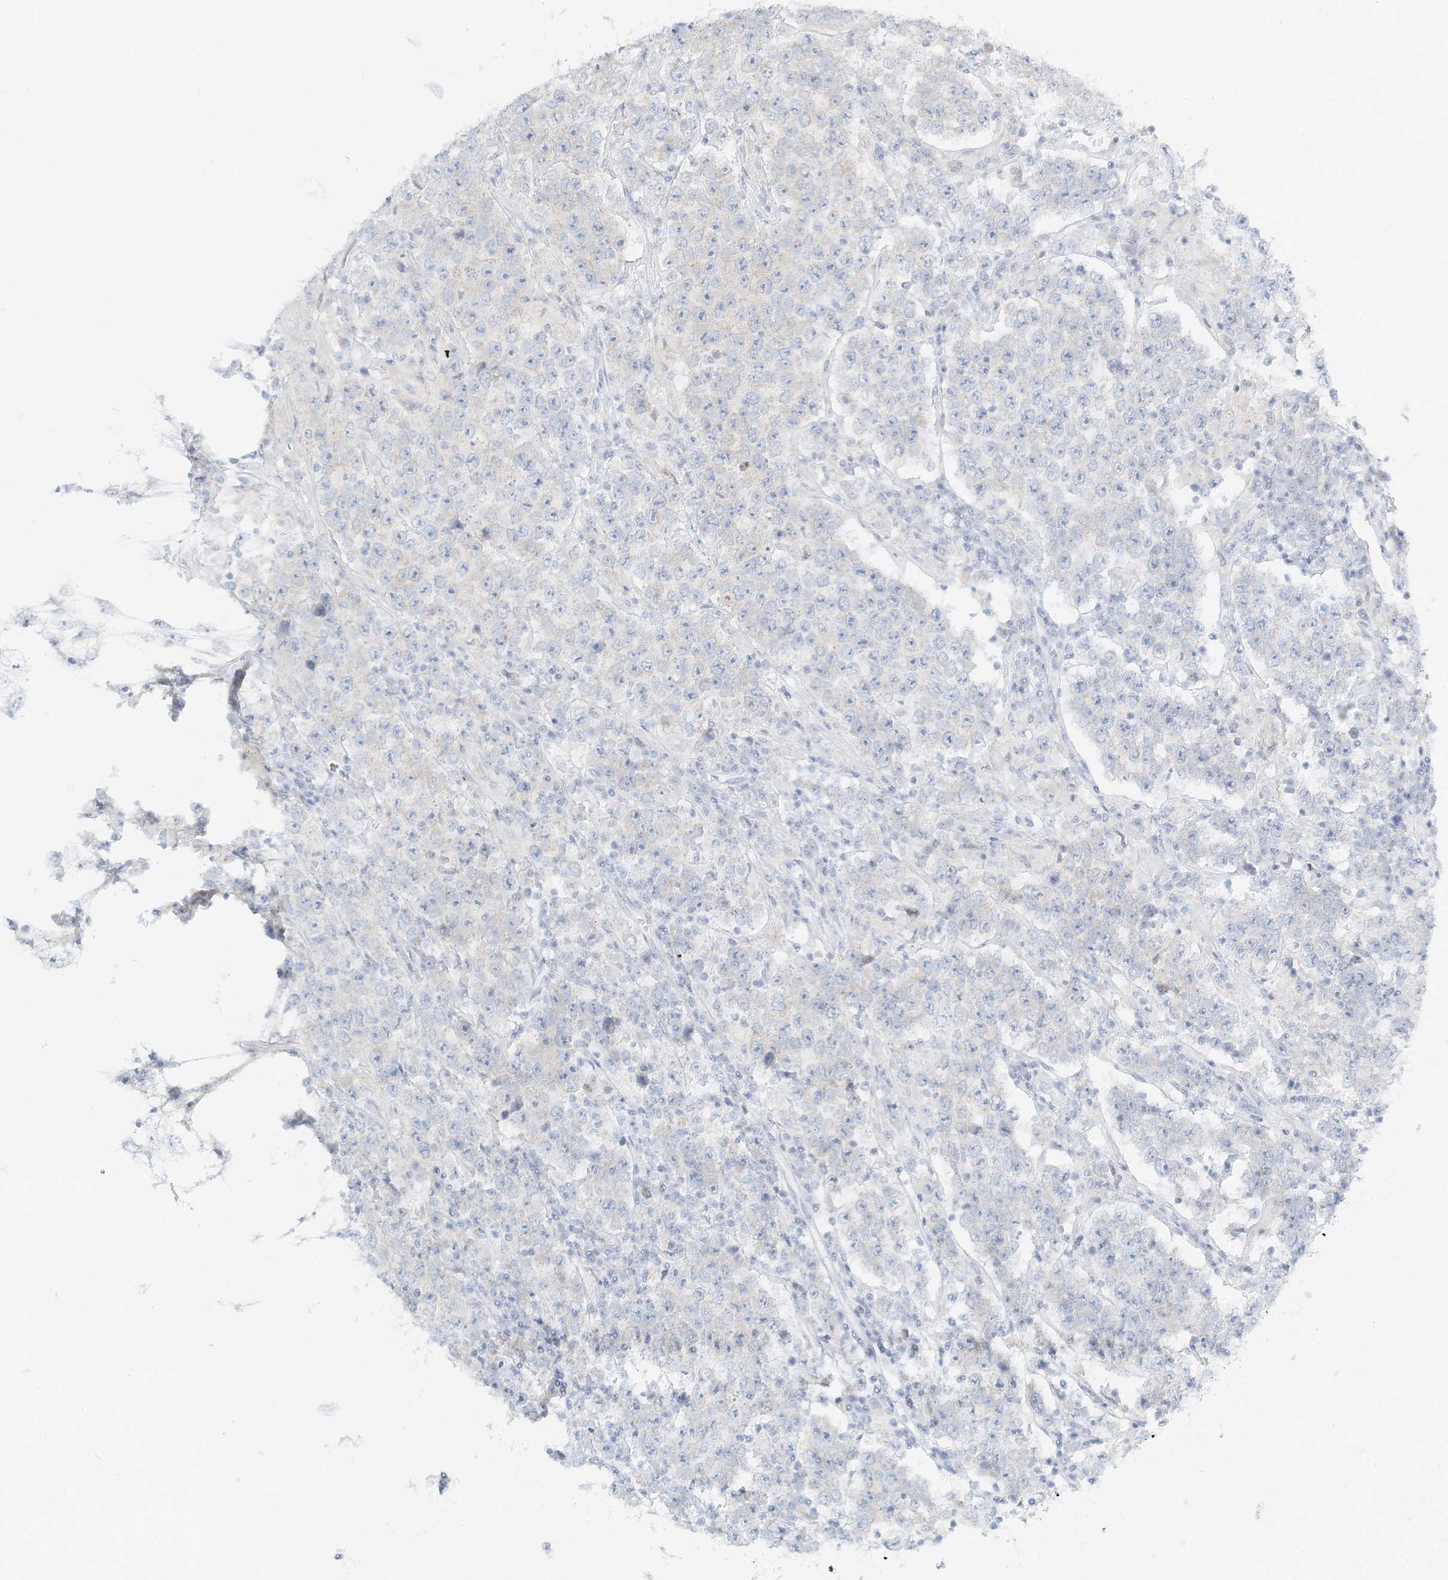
{"staining": {"intensity": "negative", "quantity": "none", "location": "none"}, "tissue": "testis cancer", "cell_type": "Tumor cells", "image_type": "cancer", "snomed": [{"axis": "morphology", "description": "Normal tissue, NOS"}, {"axis": "morphology", "description": "Urothelial carcinoma, High grade"}, {"axis": "morphology", "description": "Seminoma, NOS"}, {"axis": "morphology", "description": "Carcinoma, Embryonal, NOS"}, {"axis": "topography", "description": "Urinary bladder"}, {"axis": "topography", "description": "Testis"}], "caption": "Human testis high-grade urothelial carcinoma stained for a protein using immunohistochemistry reveals no staining in tumor cells.", "gene": "NAA11", "patient": {"sex": "male", "age": 41}}